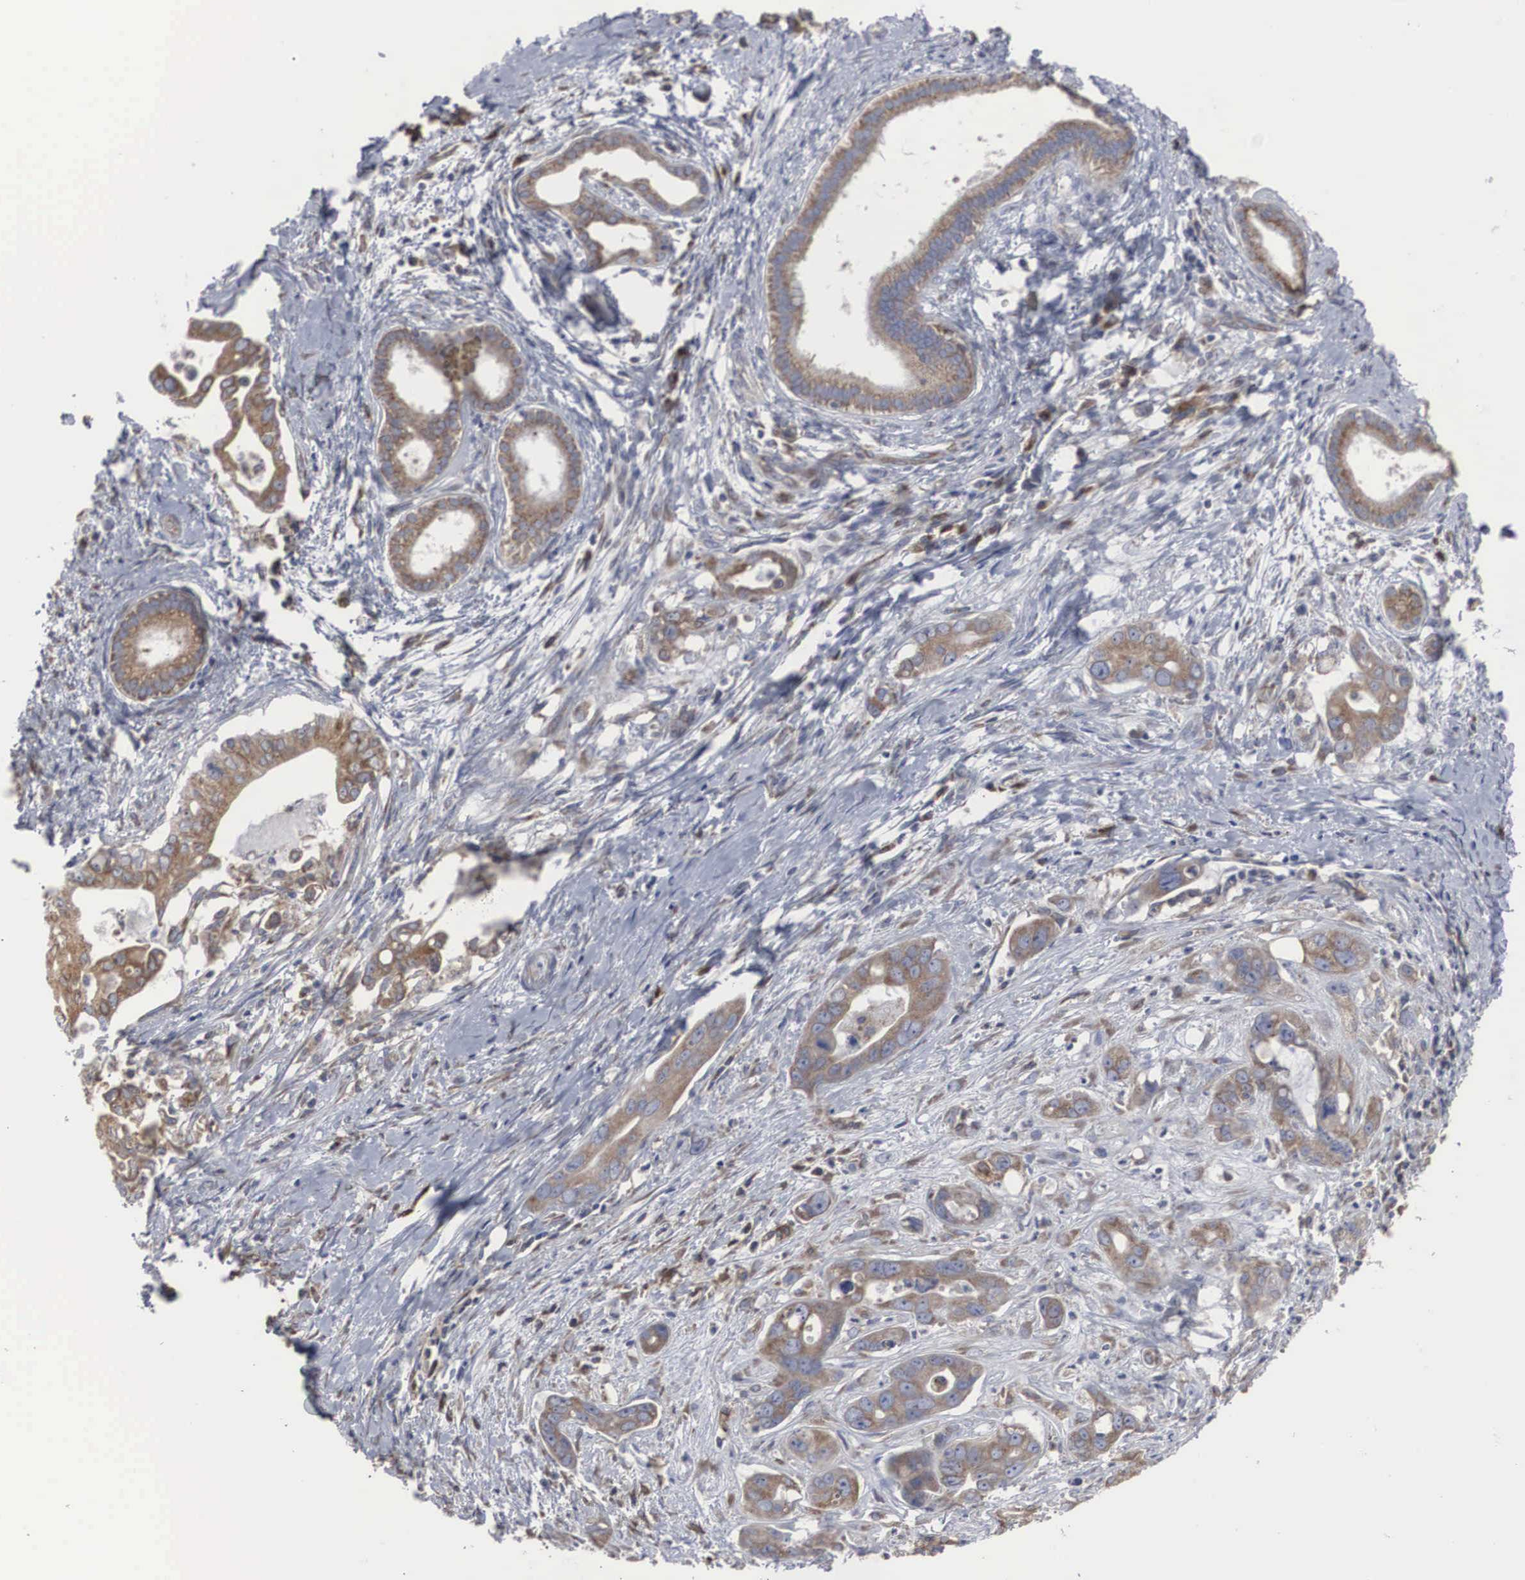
{"staining": {"intensity": "moderate", "quantity": ">75%", "location": "cytoplasmic/membranous"}, "tissue": "liver cancer", "cell_type": "Tumor cells", "image_type": "cancer", "snomed": [{"axis": "morphology", "description": "Cholangiocarcinoma"}, {"axis": "topography", "description": "Liver"}], "caption": "Brown immunohistochemical staining in liver cancer exhibits moderate cytoplasmic/membranous staining in about >75% of tumor cells.", "gene": "MIA2", "patient": {"sex": "female", "age": 65}}